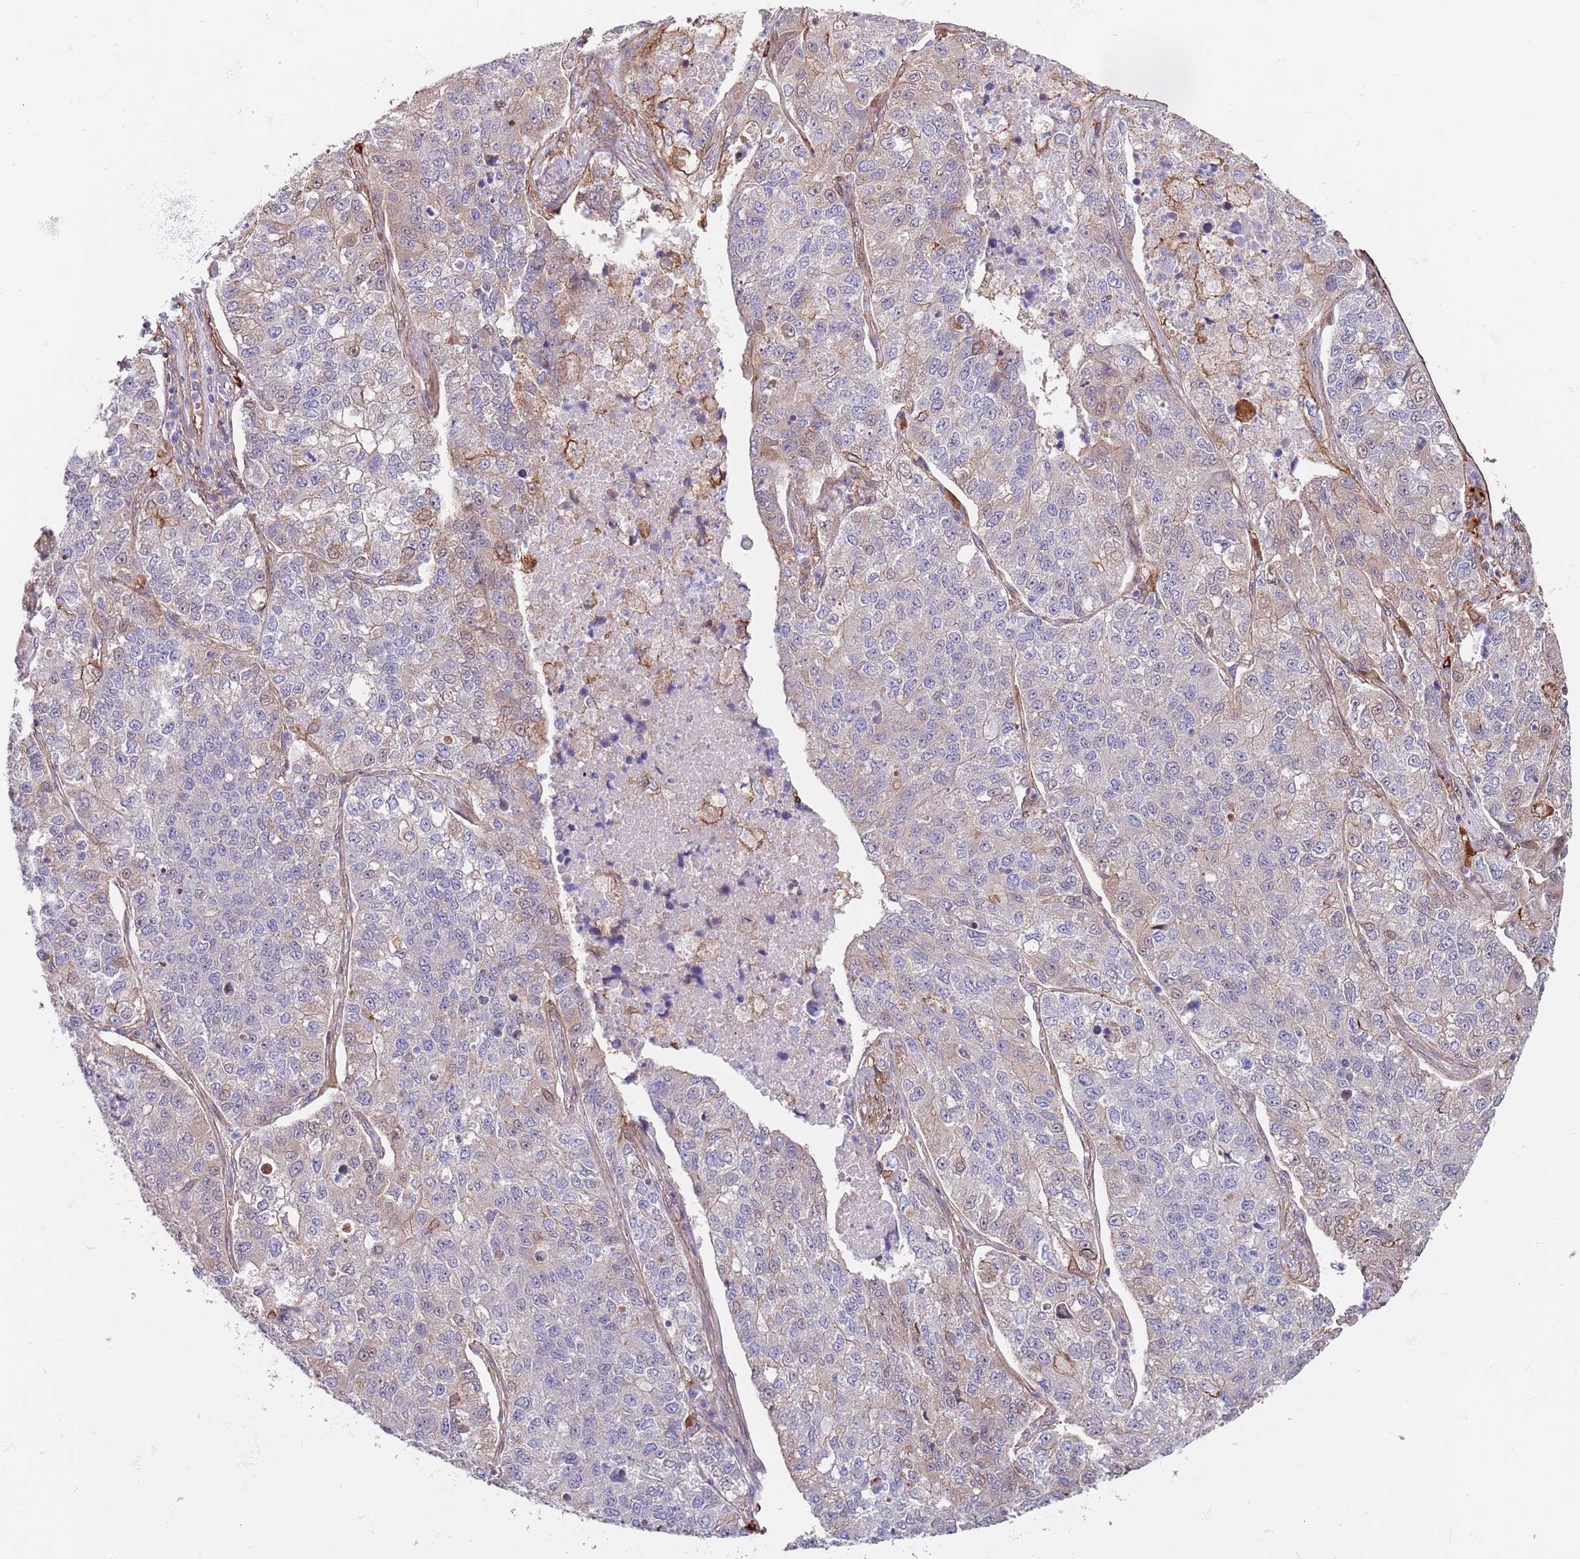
{"staining": {"intensity": "weak", "quantity": "<25%", "location": "cytoplasmic/membranous"}, "tissue": "lung cancer", "cell_type": "Tumor cells", "image_type": "cancer", "snomed": [{"axis": "morphology", "description": "Adenocarcinoma, NOS"}, {"axis": "topography", "description": "Lung"}], "caption": "Lung adenocarcinoma stained for a protein using immunohistochemistry displays no staining tumor cells.", "gene": "BPNT1", "patient": {"sex": "male", "age": 49}}